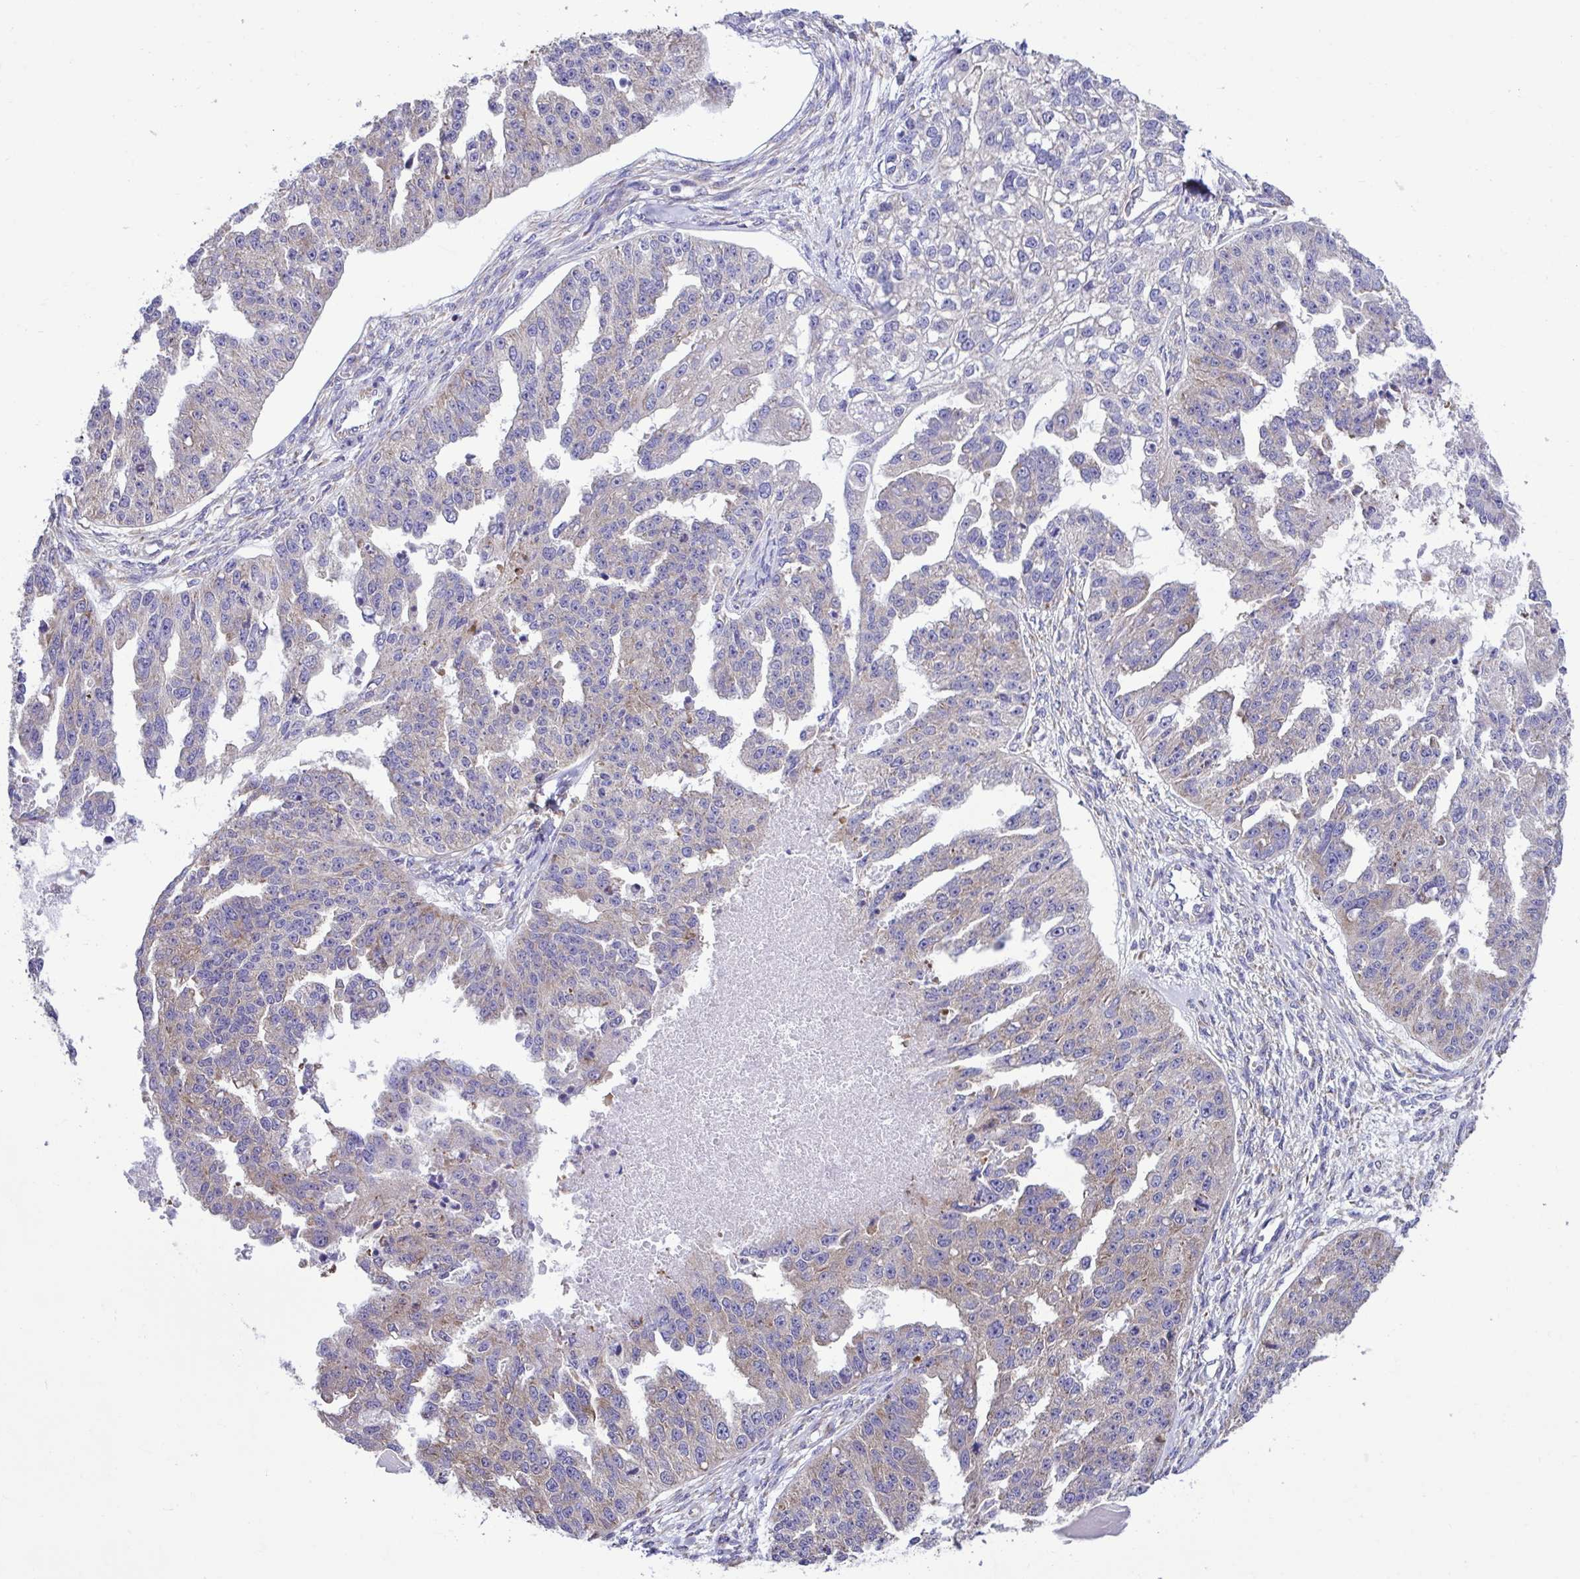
{"staining": {"intensity": "weak", "quantity": "<25%", "location": "cytoplasmic/membranous"}, "tissue": "ovarian cancer", "cell_type": "Tumor cells", "image_type": "cancer", "snomed": [{"axis": "morphology", "description": "Cystadenocarcinoma, serous, NOS"}, {"axis": "topography", "description": "Ovary"}], "caption": "This is an immunohistochemistry image of human ovarian cancer (serous cystadenocarcinoma). There is no positivity in tumor cells.", "gene": "RPL7", "patient": {"sex": "female", "age": 58}}